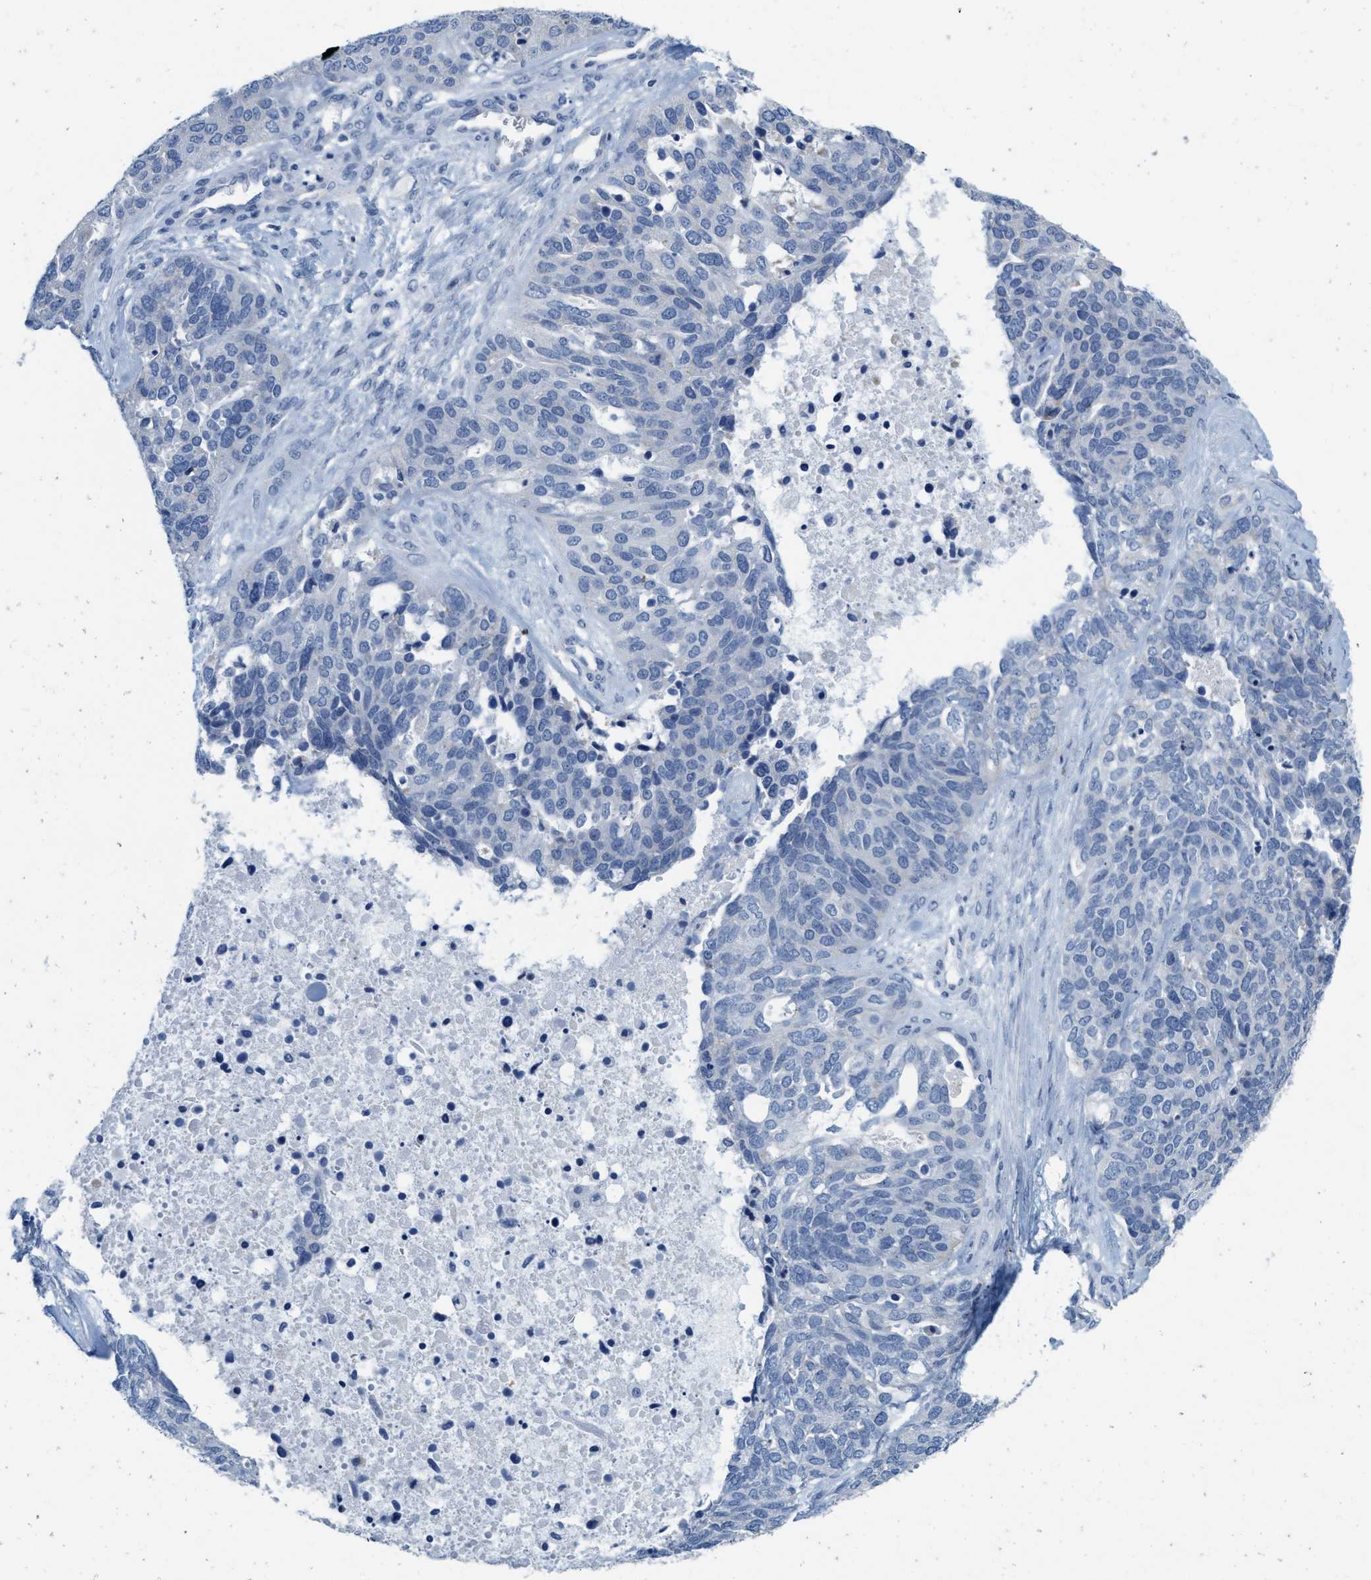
{"staining": {"intensity": "negative", "quantity": "none", "location": "none"}, "tissue": "ovarian cancer", "cell_type": "Tumor cells", "image_type": "cancer", "snomed": [{"axis": "morphology", "description": "Cystadenocarcinoma, serous, NOS"}, {"axis": "topography", "description": "Ovary"}], "caption": "This image is of ovarian cancer stained with immunohistochemistry (IHC) to label a protein in brown with the nuclei are counter-stained blue. There is no expression in tumor cells.", "gene": "ABCB11", "patient": {"sex": "female", "age": 44}}